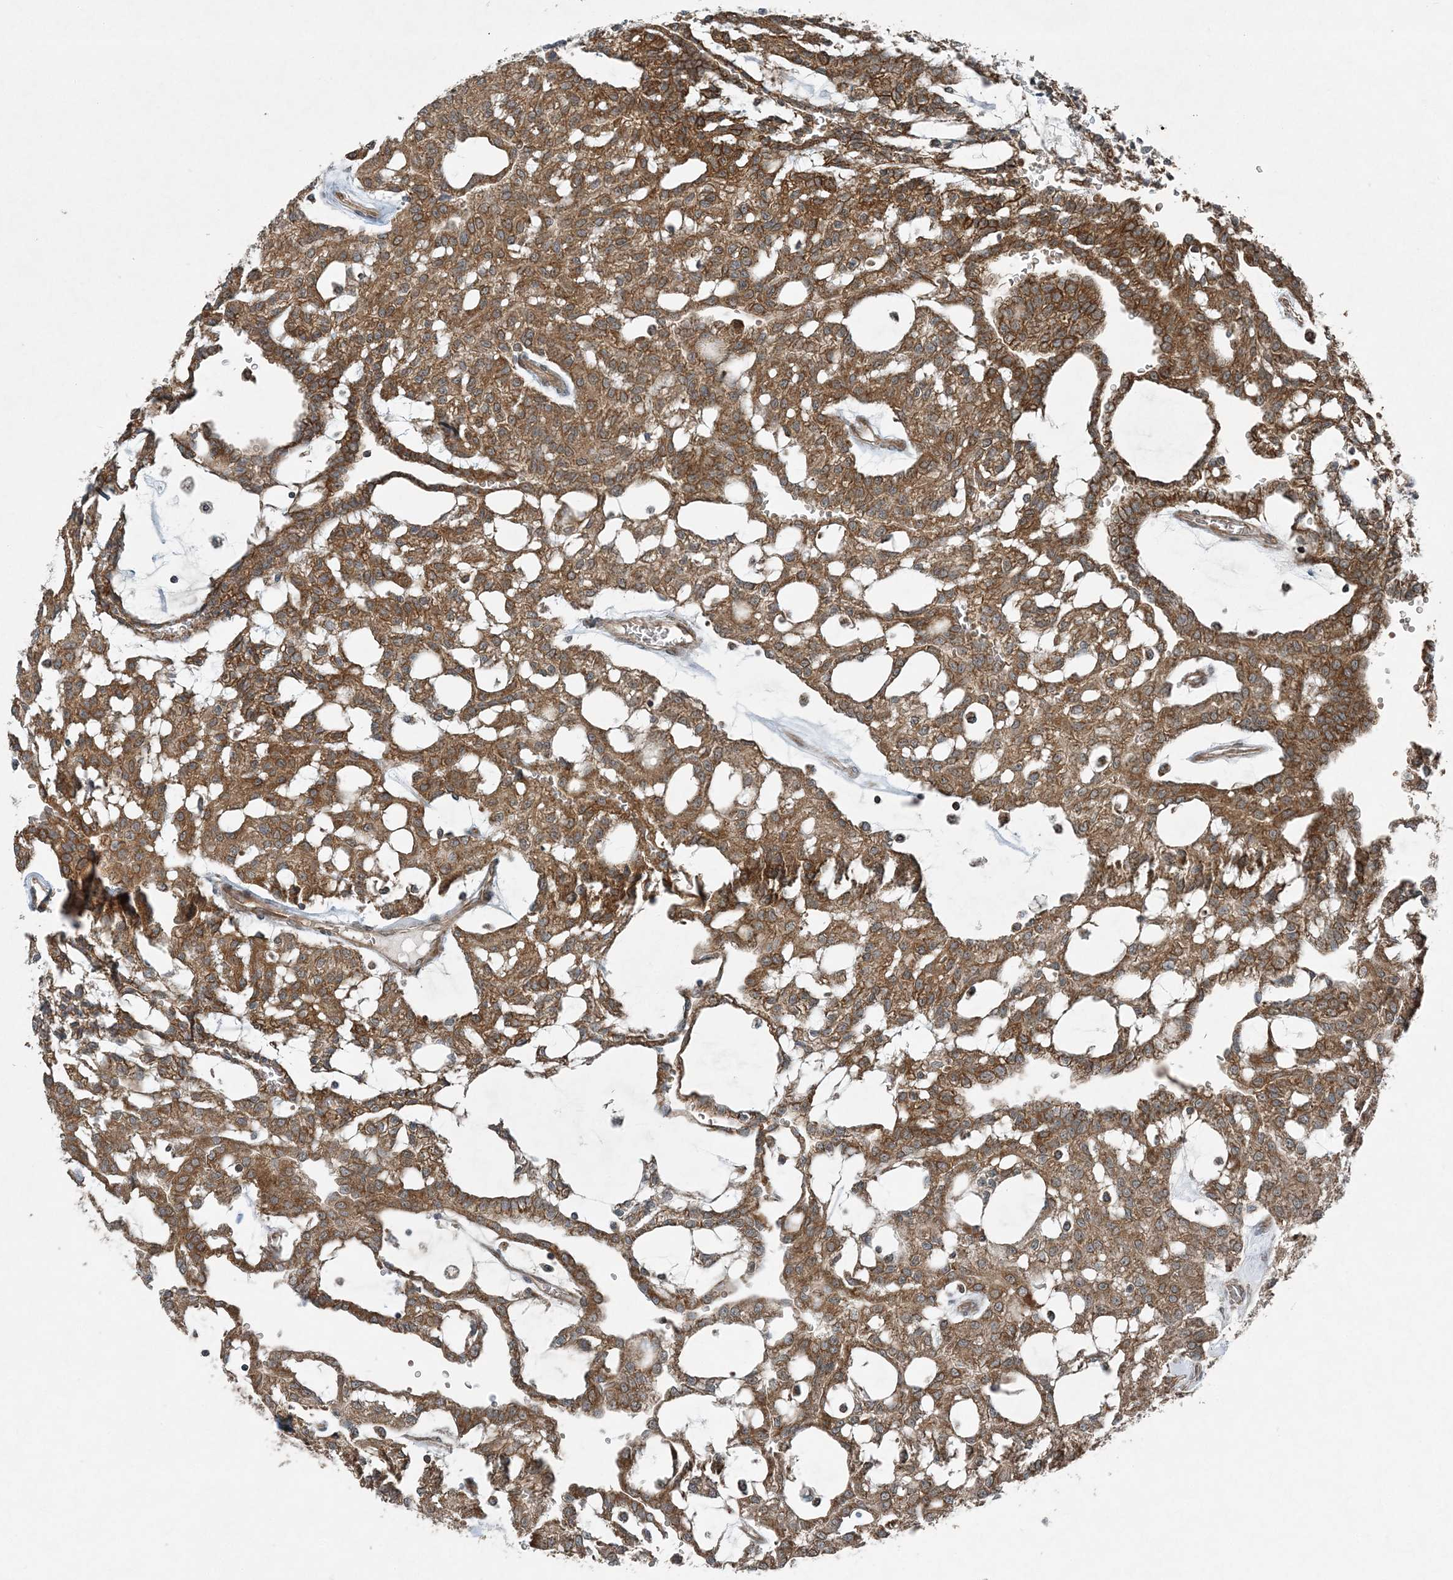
{"staining": {"intensity": "moderate", "quantity": ">75%", "location": "cytoplasmic/membranous"}, "tissue": "renal cancer", "cell_type": "Tumor cells", "image_type": "cancer", "snomed": [{"axis": "morphology", "description": "Adenocarcinoma, NOS"}, {"axis": "topography", "description": "Kidney"}], "caption": "Immunohistochemistry (IHC) of human renal adenocarcinoma exhibits medium levels of moderate cytoplasmic/membranous expression in approximately >75% of tumor cells.", "gene": "COPS7B", "patient": {"sex": "male", "age": 63}}